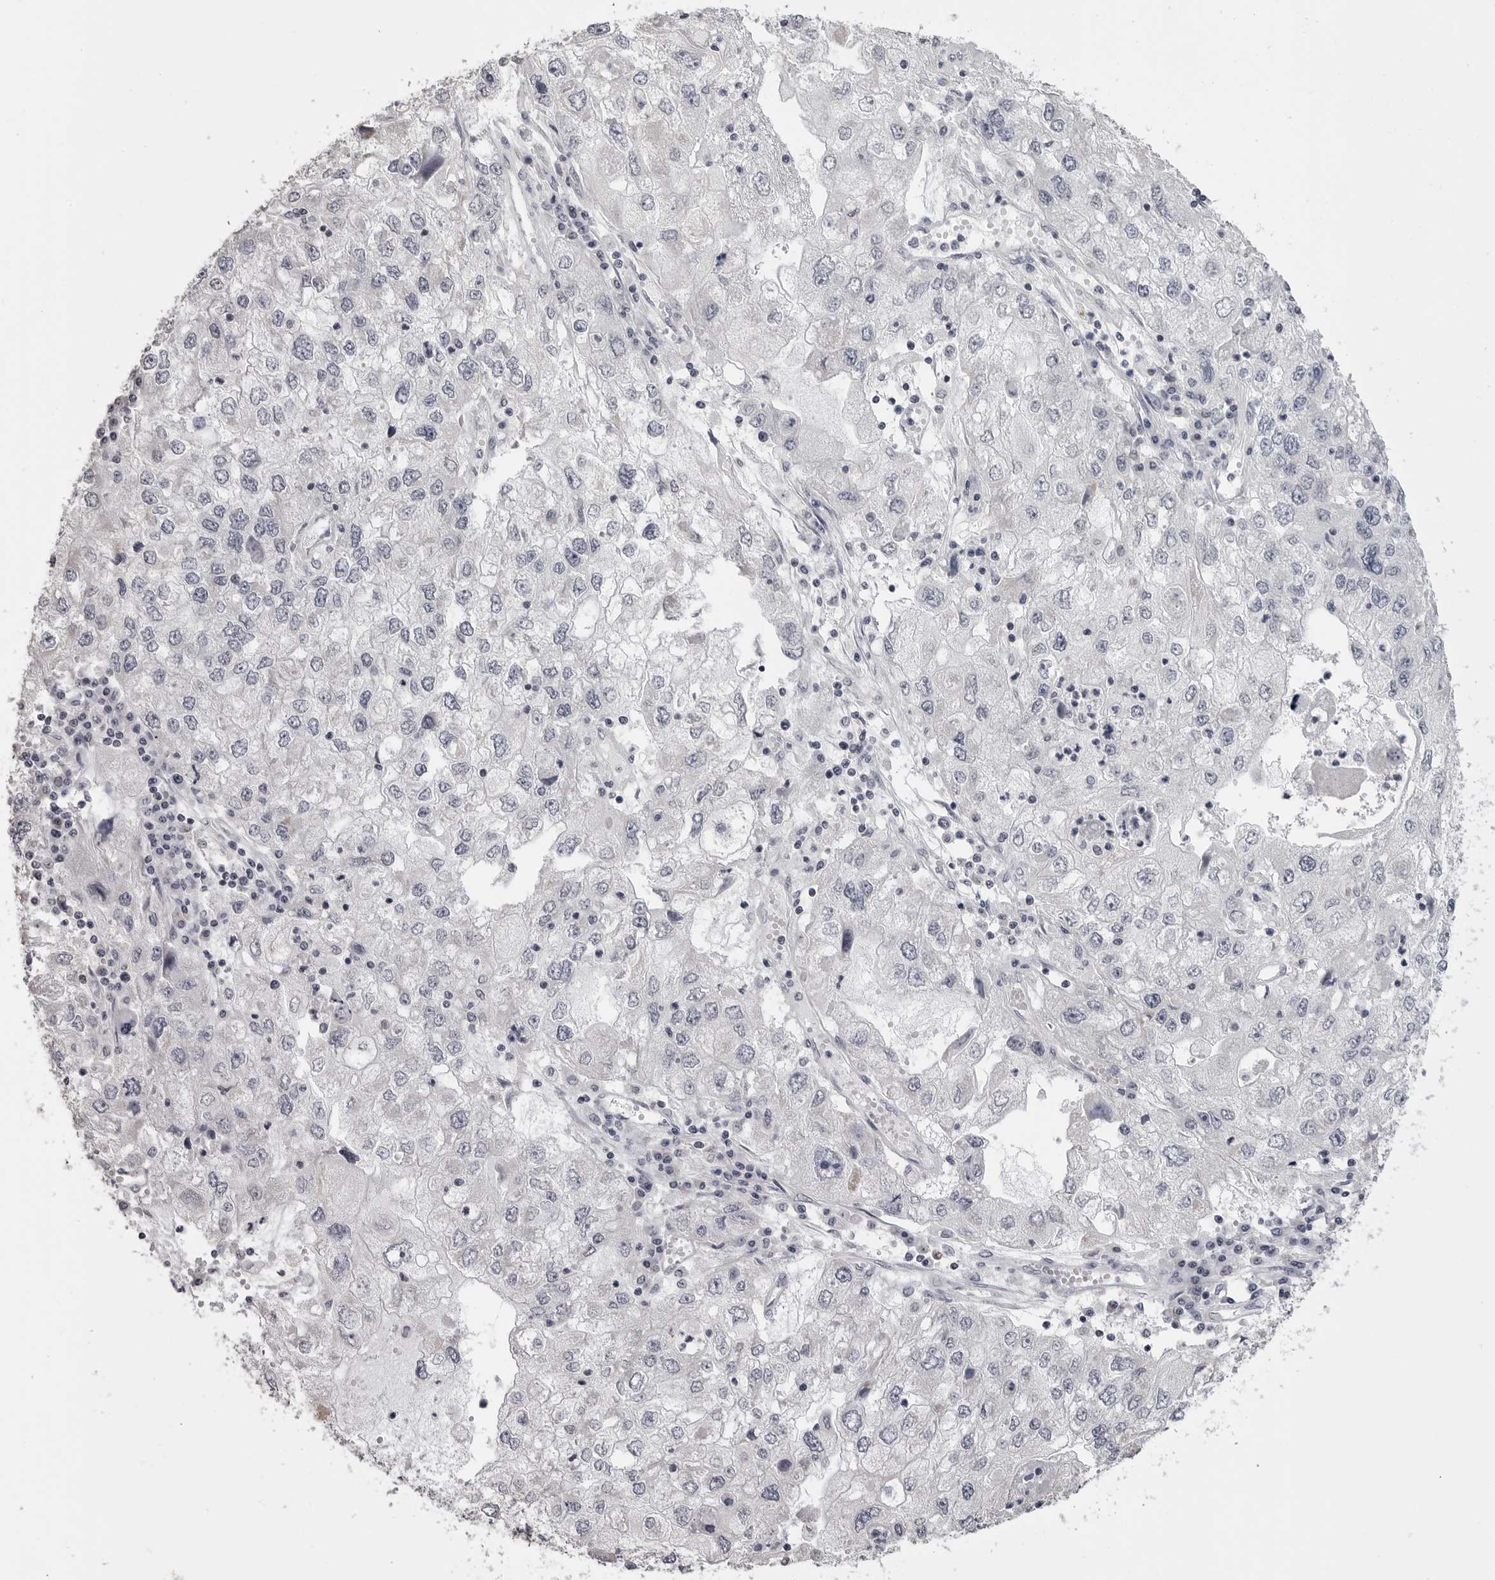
{"staining": {"intensity": "negative", "quantity": "none", "location": "none"}, "tissue": "endometrial cancer", "cell_type": "Tumor cells", "image_type": "cancer", "snomed": [{"axis": "morphology", "description": "Adenocarcinoma, NOS"}, {"axis": "topography", "description": "Endometrium"}], "caption": "The IHC histopathology image has no significant positivity in tumor cells of adenocarcinoma (endometrial) tissue.", "gene": "GPN2", "patient": {"sex": "female", "age": 49}}